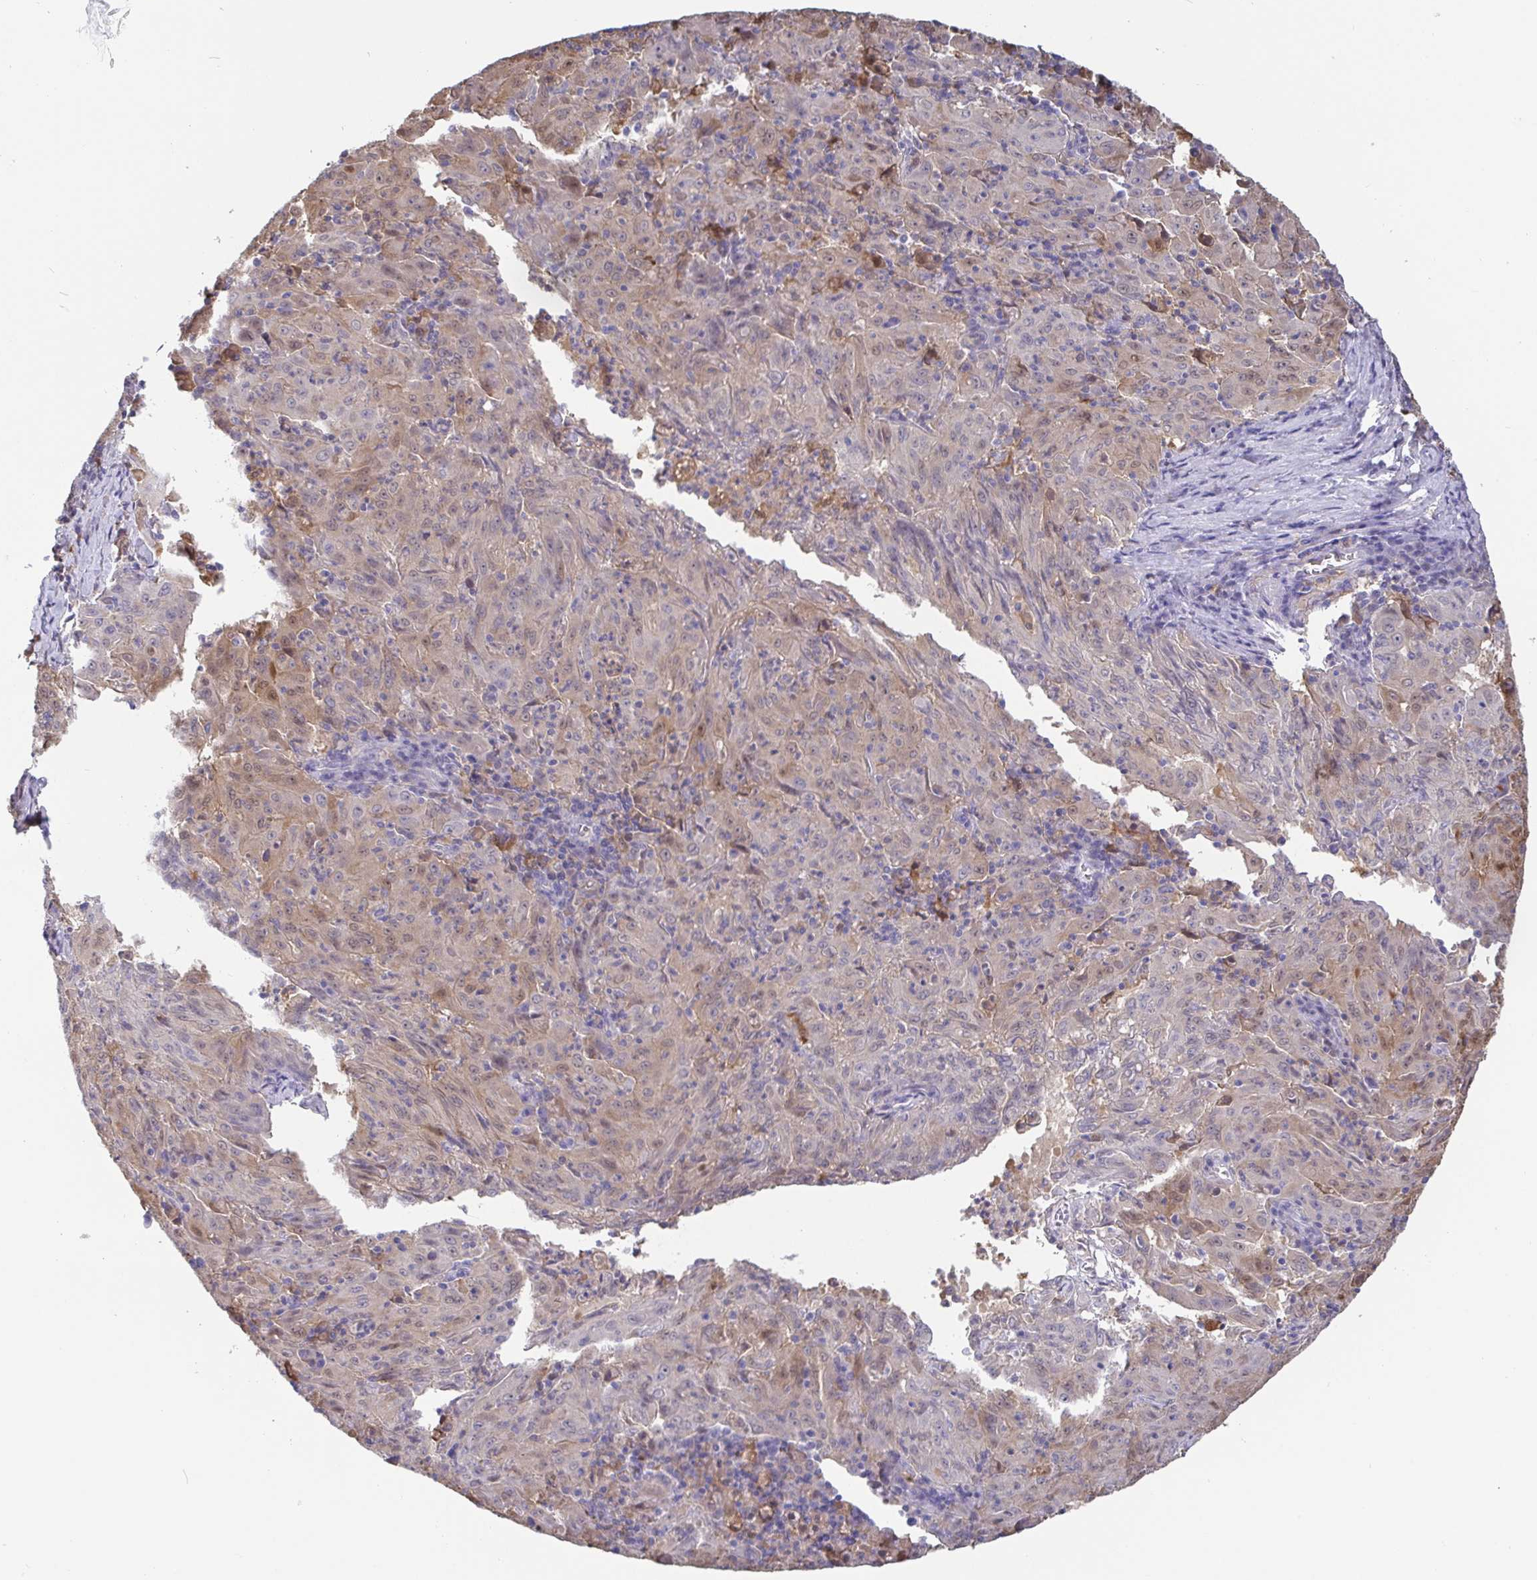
{"staining": {"intensity": "weak", "quantity": "<25%", "location": "cytoplasmic/membranous,nuclear"}, "tissue": "pancreatic cancer", "cell_type": "Tumor cells", "image_type": "cancer", "snomed": [{"axis": "morphology", "description": "Adenocarcinoma, NOS"}, {"axis": "topography", "description": "Pancreas"}], "caption": "Human adenocarcinoma (pancreatic) stained for a protein using IHC demonstrates no expression in tumor cells.", "gene": "IDH1", "patient": {"sex": "male", "age": 63}}